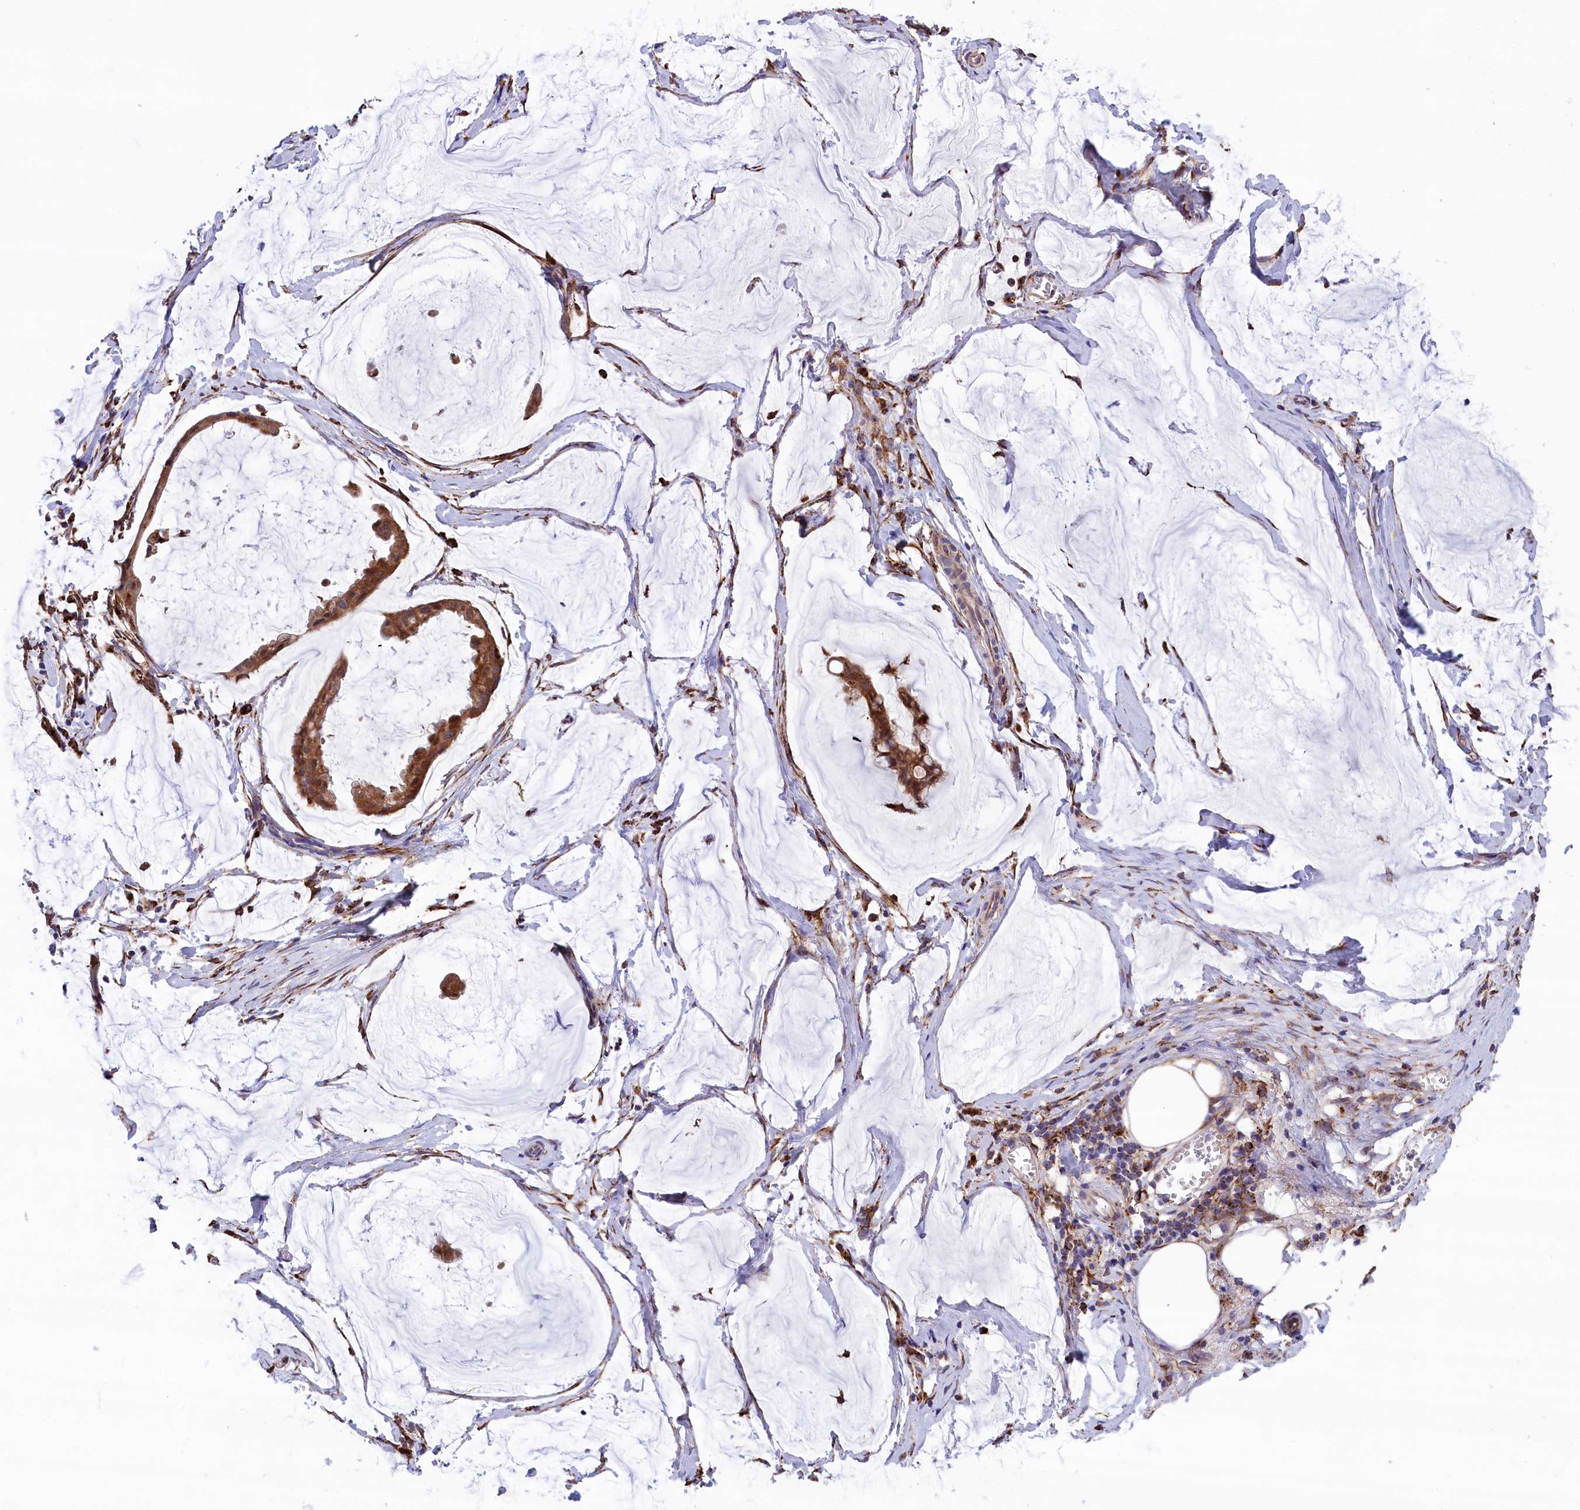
{"staining": {"intensity": "moderate", "quantity": ">75%", "location": "cytoplasmic/membranous"}, "tissue": "ovarian cancer", "cell_type": "Tumor cells", "image_type": "cancer", "snomed": [{"axis": "morphology", "description": "Cystadenocarcinoma, mucinous, NOS"}, {"axis": "topography", "description": "Ovary"}], "caption": "Ovarian cancer stained with DAB (3,3'-diaminobenzidine) immunohistochemistry (IHC) shows medium levels of moderate cytoplasmic/membranous expression in approximately >75% of tumor cells. The protein of interest is shown in brown color, while the nuclei are stained blue.", "gene": "MAN2B1", "patient": {"sex": "female", "age": 73}}